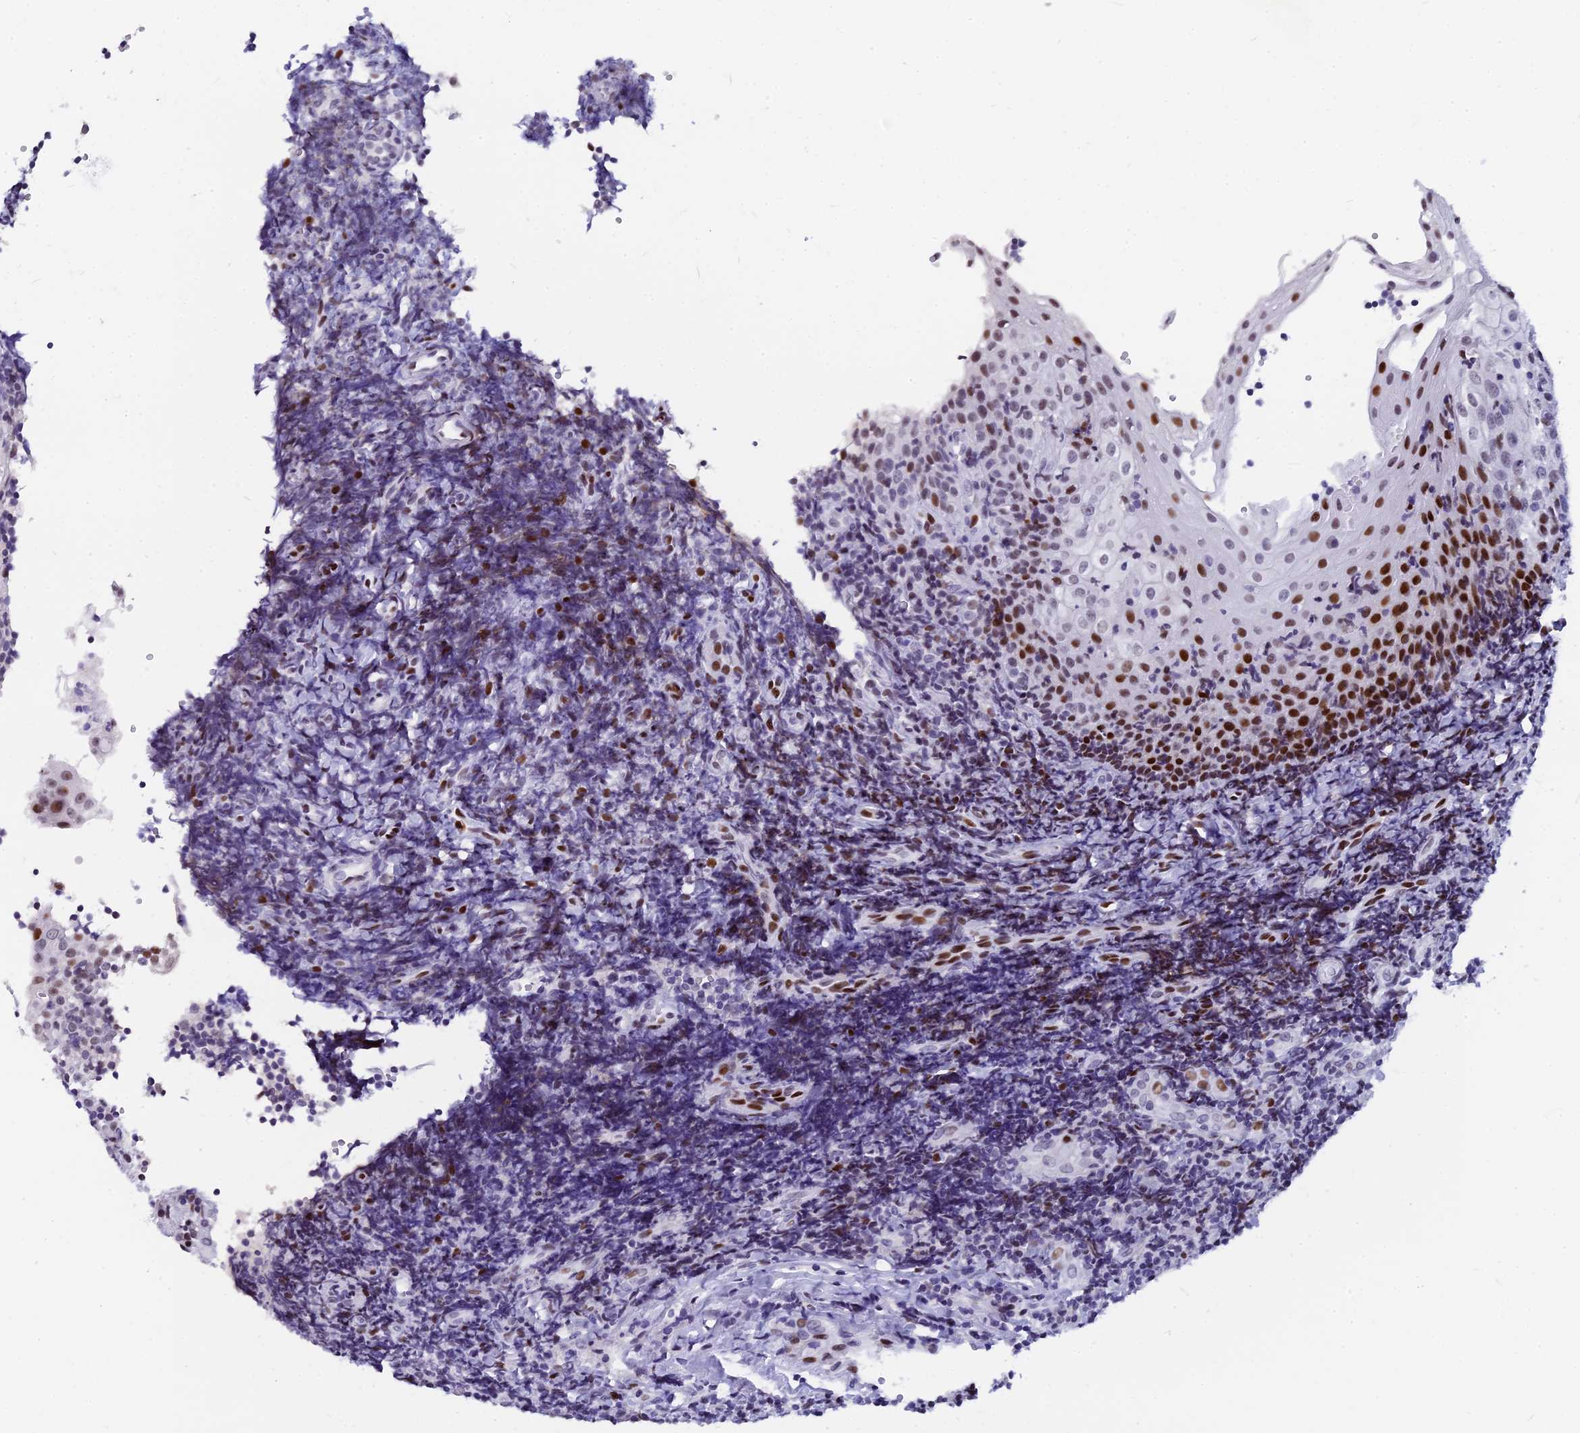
{"staining": {"intensity": "negative", "quantity": "none", "location": "none"}, "tissue": "tonsil", "cell_type": "Germinal center cells", "image_type": "normal", "snomed": [{"axis": "morphology", "description": "Normal tissue, NOS"}, {"axis": "topography", "description": "Tonsil"}], "caption": "Micrograph shows no significant protein positivity in germinal center cells of unremarkable tonsil.", "gene": "NSA2", "patient": {"sex": "female", "age": 40}}